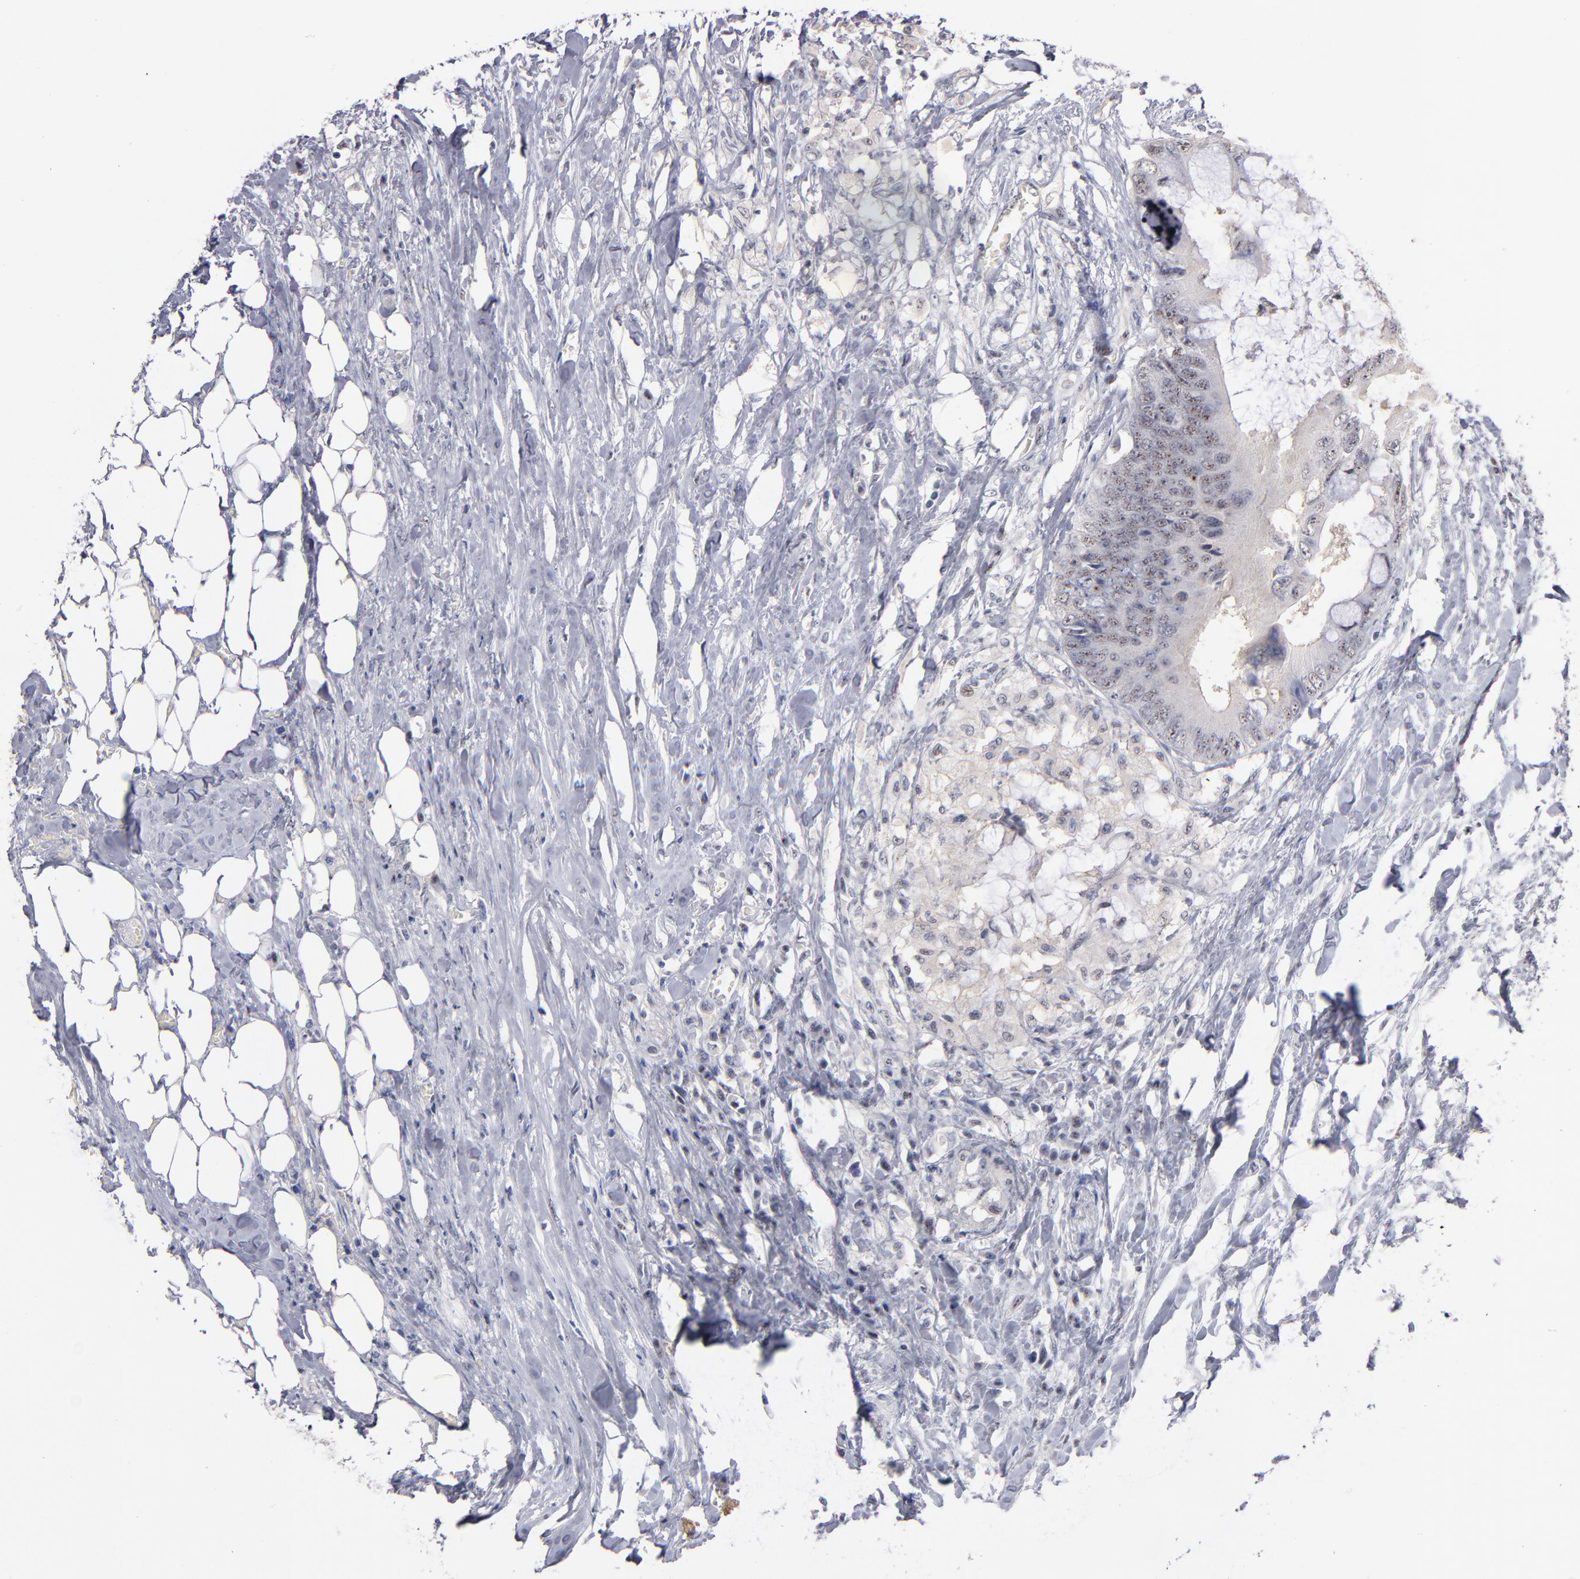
{"staining": {"intensity": "weak", "quantity": "25%-75%", "location": "nuclear"}, "tissue": "colorectal cancer", "cell_type": "Tumor cells", "image_type": "cancer", "snomed": [{"axis": "morphology", "description": "Normal tissue, NOS"}, {"axis": "morphology", "description": "Adenocarcinoma, NOS"}, {"axis": "topography", "description": "Rectum"}, {"axis": "topography", "description": "Peripheral nerve tissue"}], "caption": "The photomicrograph shows immunohistochemical staining of colorectal adenocarcinoma. There is weak nuclear expression is identified in approximately 25%-75% of tumor cells. The staining was performed using DAB (3,3'-diaminobenzidine), with brown indicating positive protein expression. Nuclei are stained blue with hematoxylin.", "gene": "RAF1", "patient": {"sex": "female", "age": 77}}